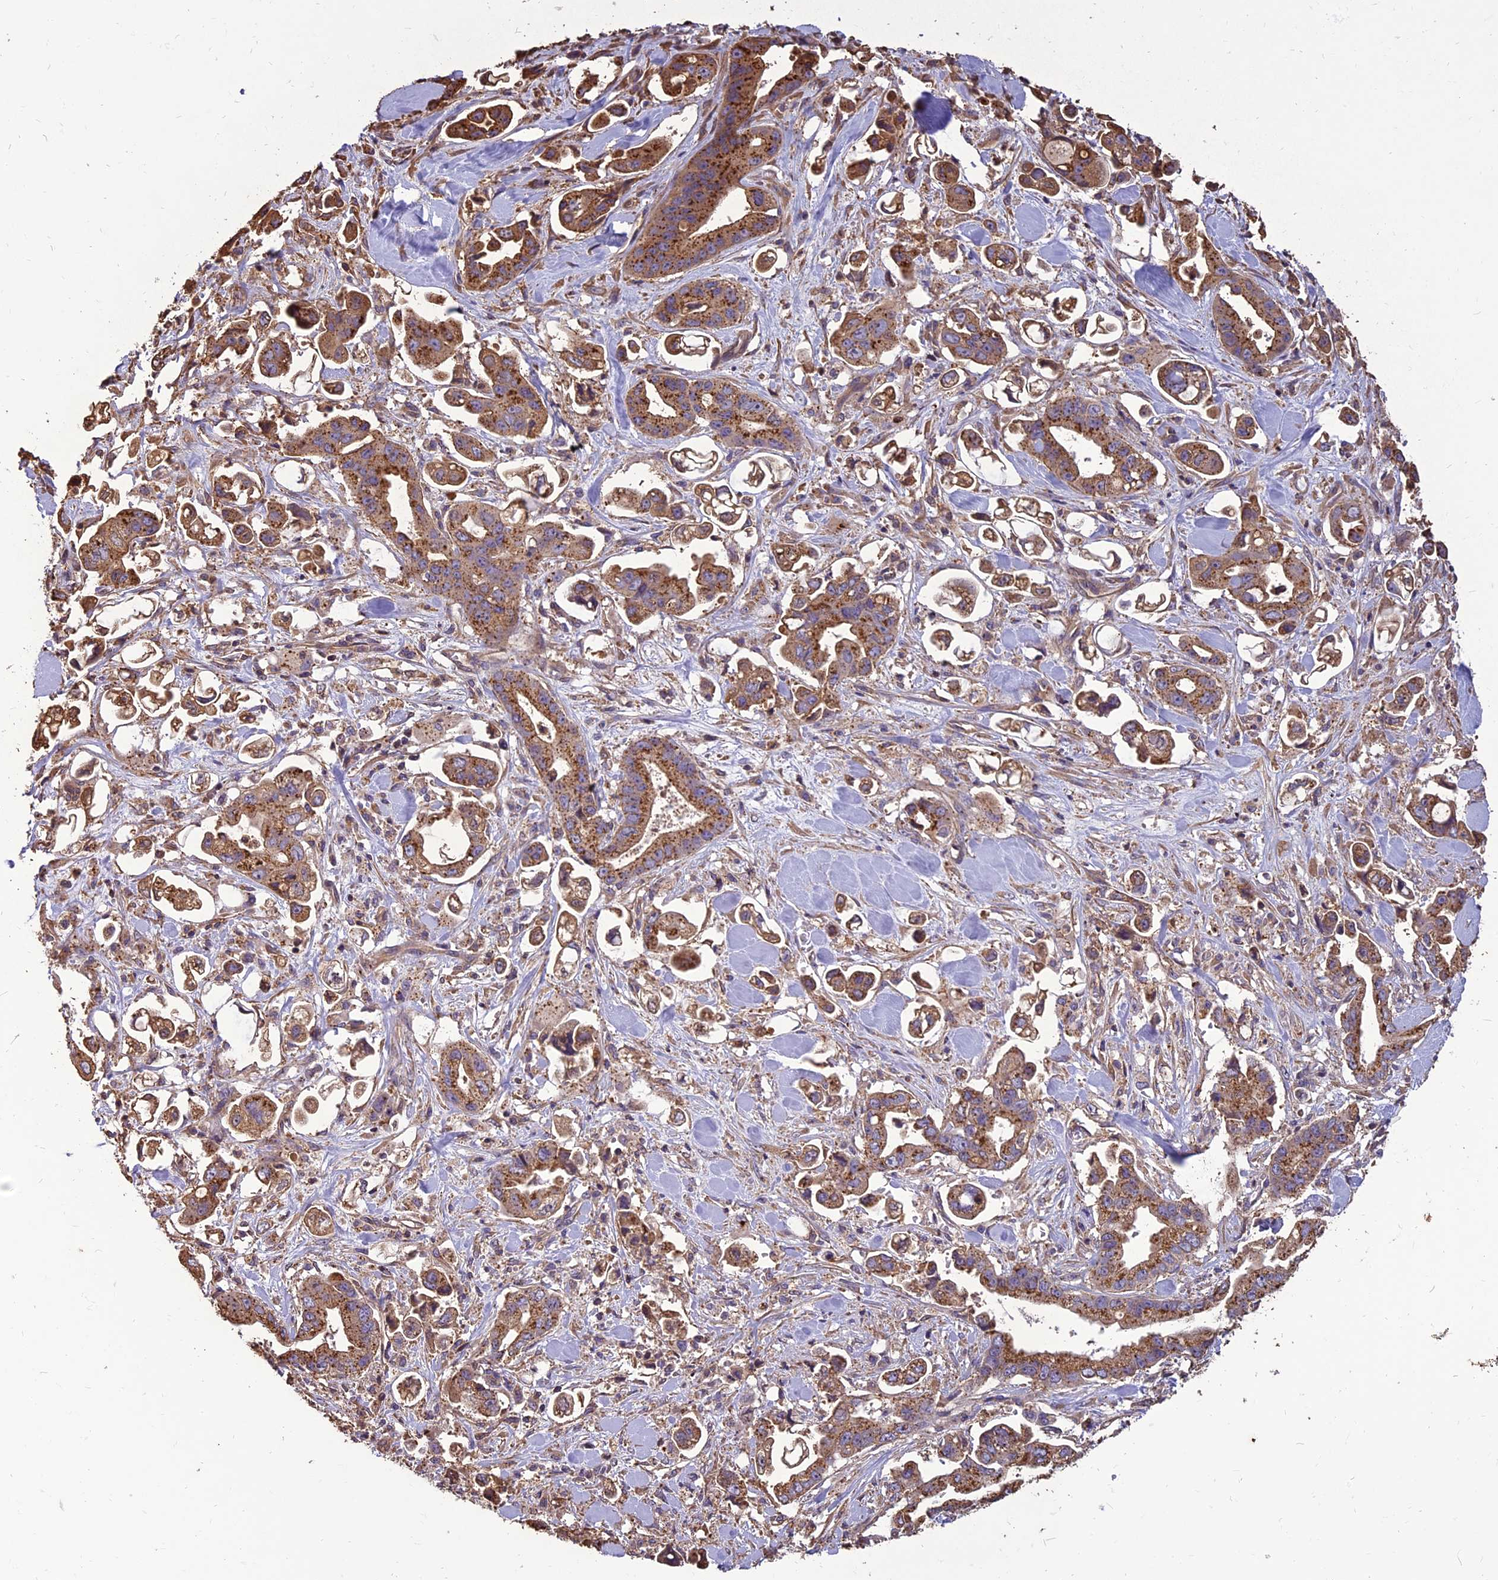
{"staining": {"intensity": "moderate", "quantity": ">75%", "location": "cytoplasmic/membranous"}, "tissue": "stomach cancer", "cell_type": "Tumor cells", "image_type": "cancer", "snomed": [{"axis": "morphology", "description": "Adenocarcinoma, NOS"}, {"axis": "topography", "description": "Stomach"}], "caption": "Immunohistochemical staining of human stomach cancer shows medium levels of moderate cytoplasmic/membranous staining in approximately >75% of tumor cells.", "gene": "CHMP2A", "patient": {"sex": "male", "age": 62}}